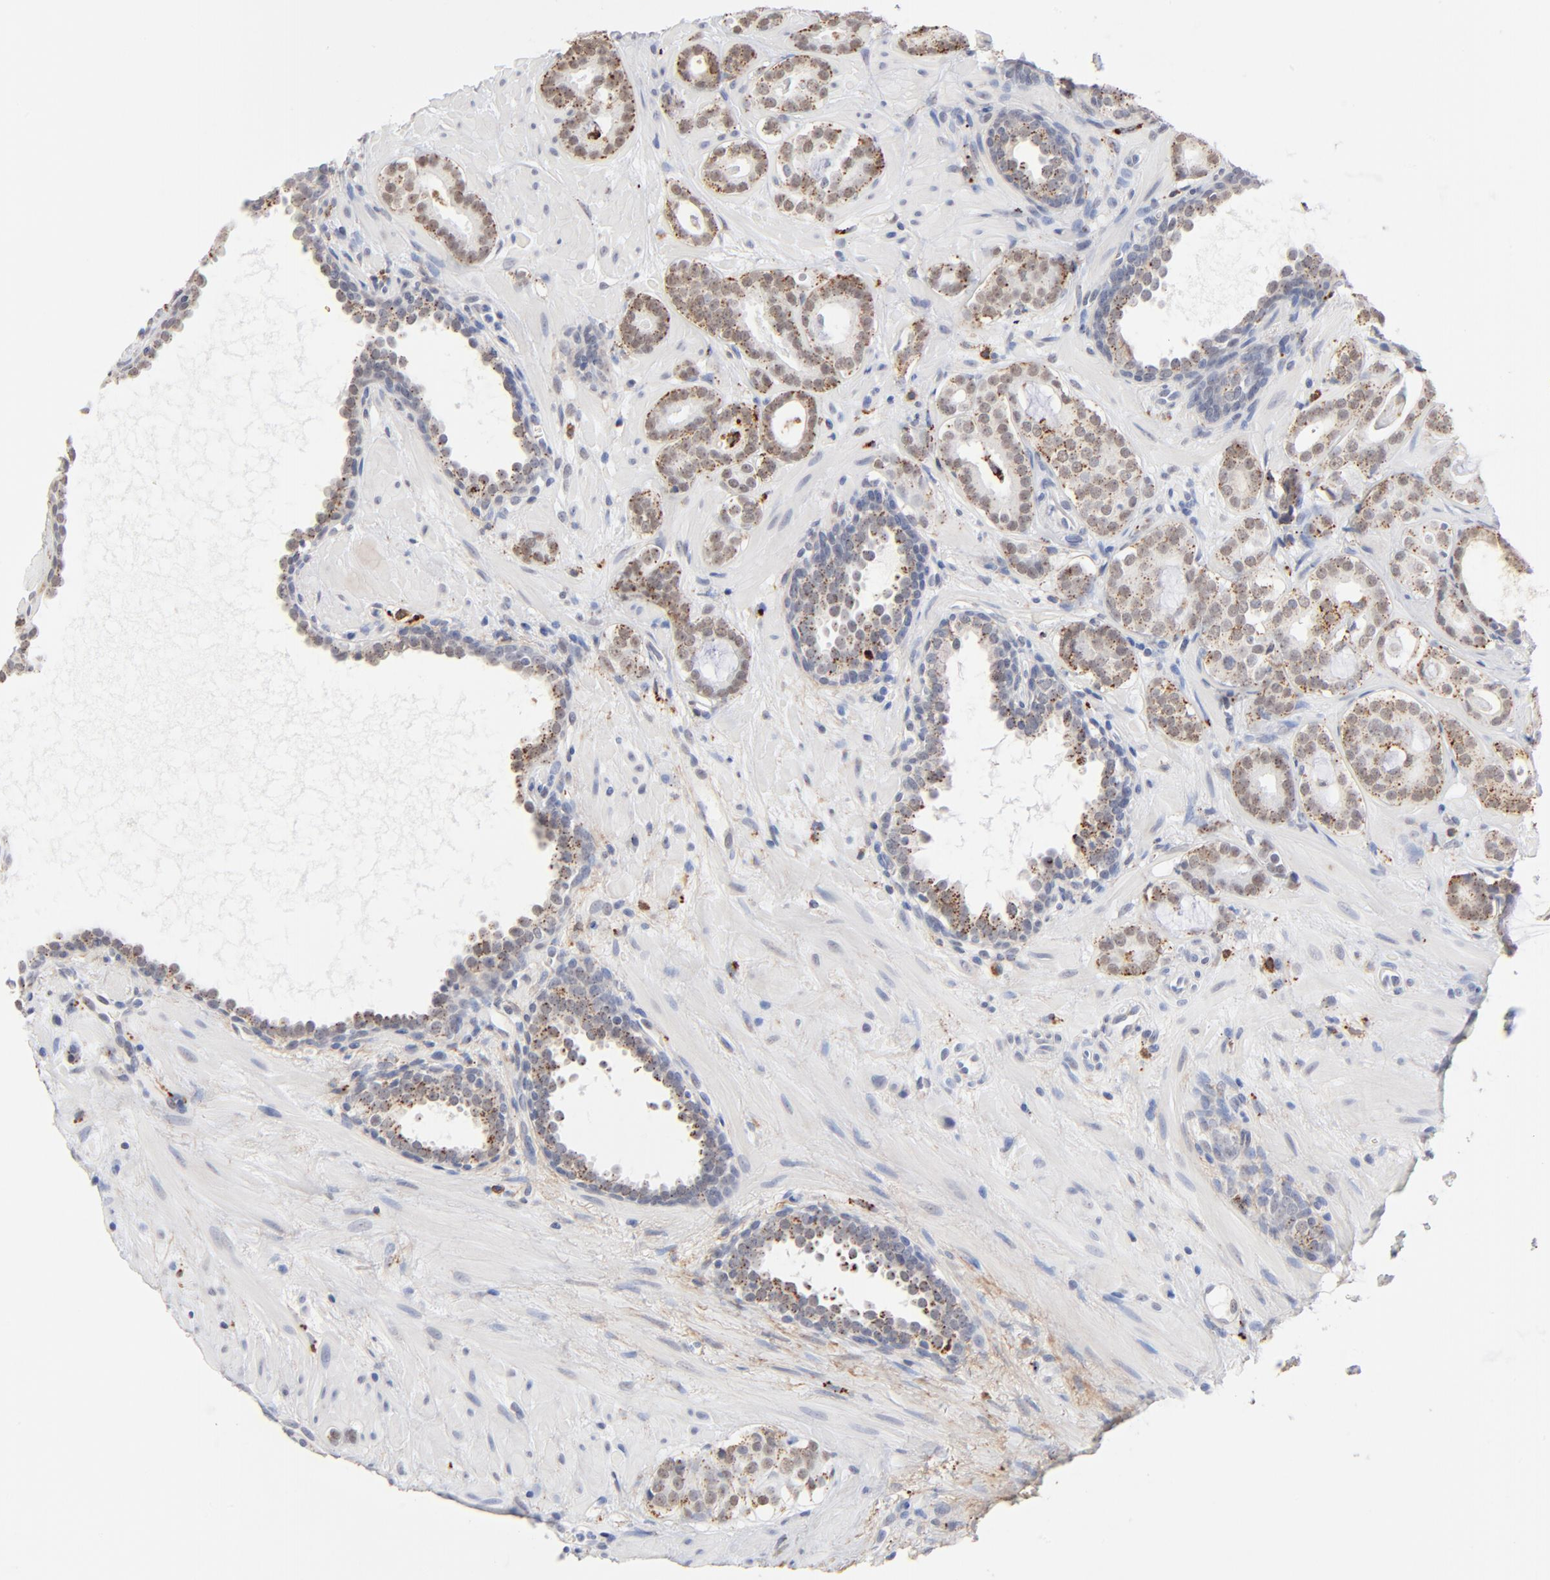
{"staining": {"intensity": "strong", "quantity": ">75%", "location": "cytoplasmic/membranous"}, "tissue": "prostate cancer", "cell_type": "Tumor cells", "image_type": "cancer", "snomed": [{"axis": "morphology", "description": "Adenocarcinoma, Low grade"}, {"axis": "topography", "description": "Prostate"}], "caption": "This is an image of IHC staining of prostate cancer (adenocarcinoma (low-grade)), which shows strong positivity in the cytoplasmic/membranous of tumor cells.", "gene": "LTBP2", "patient": {"sex": "male", "age": 57}}